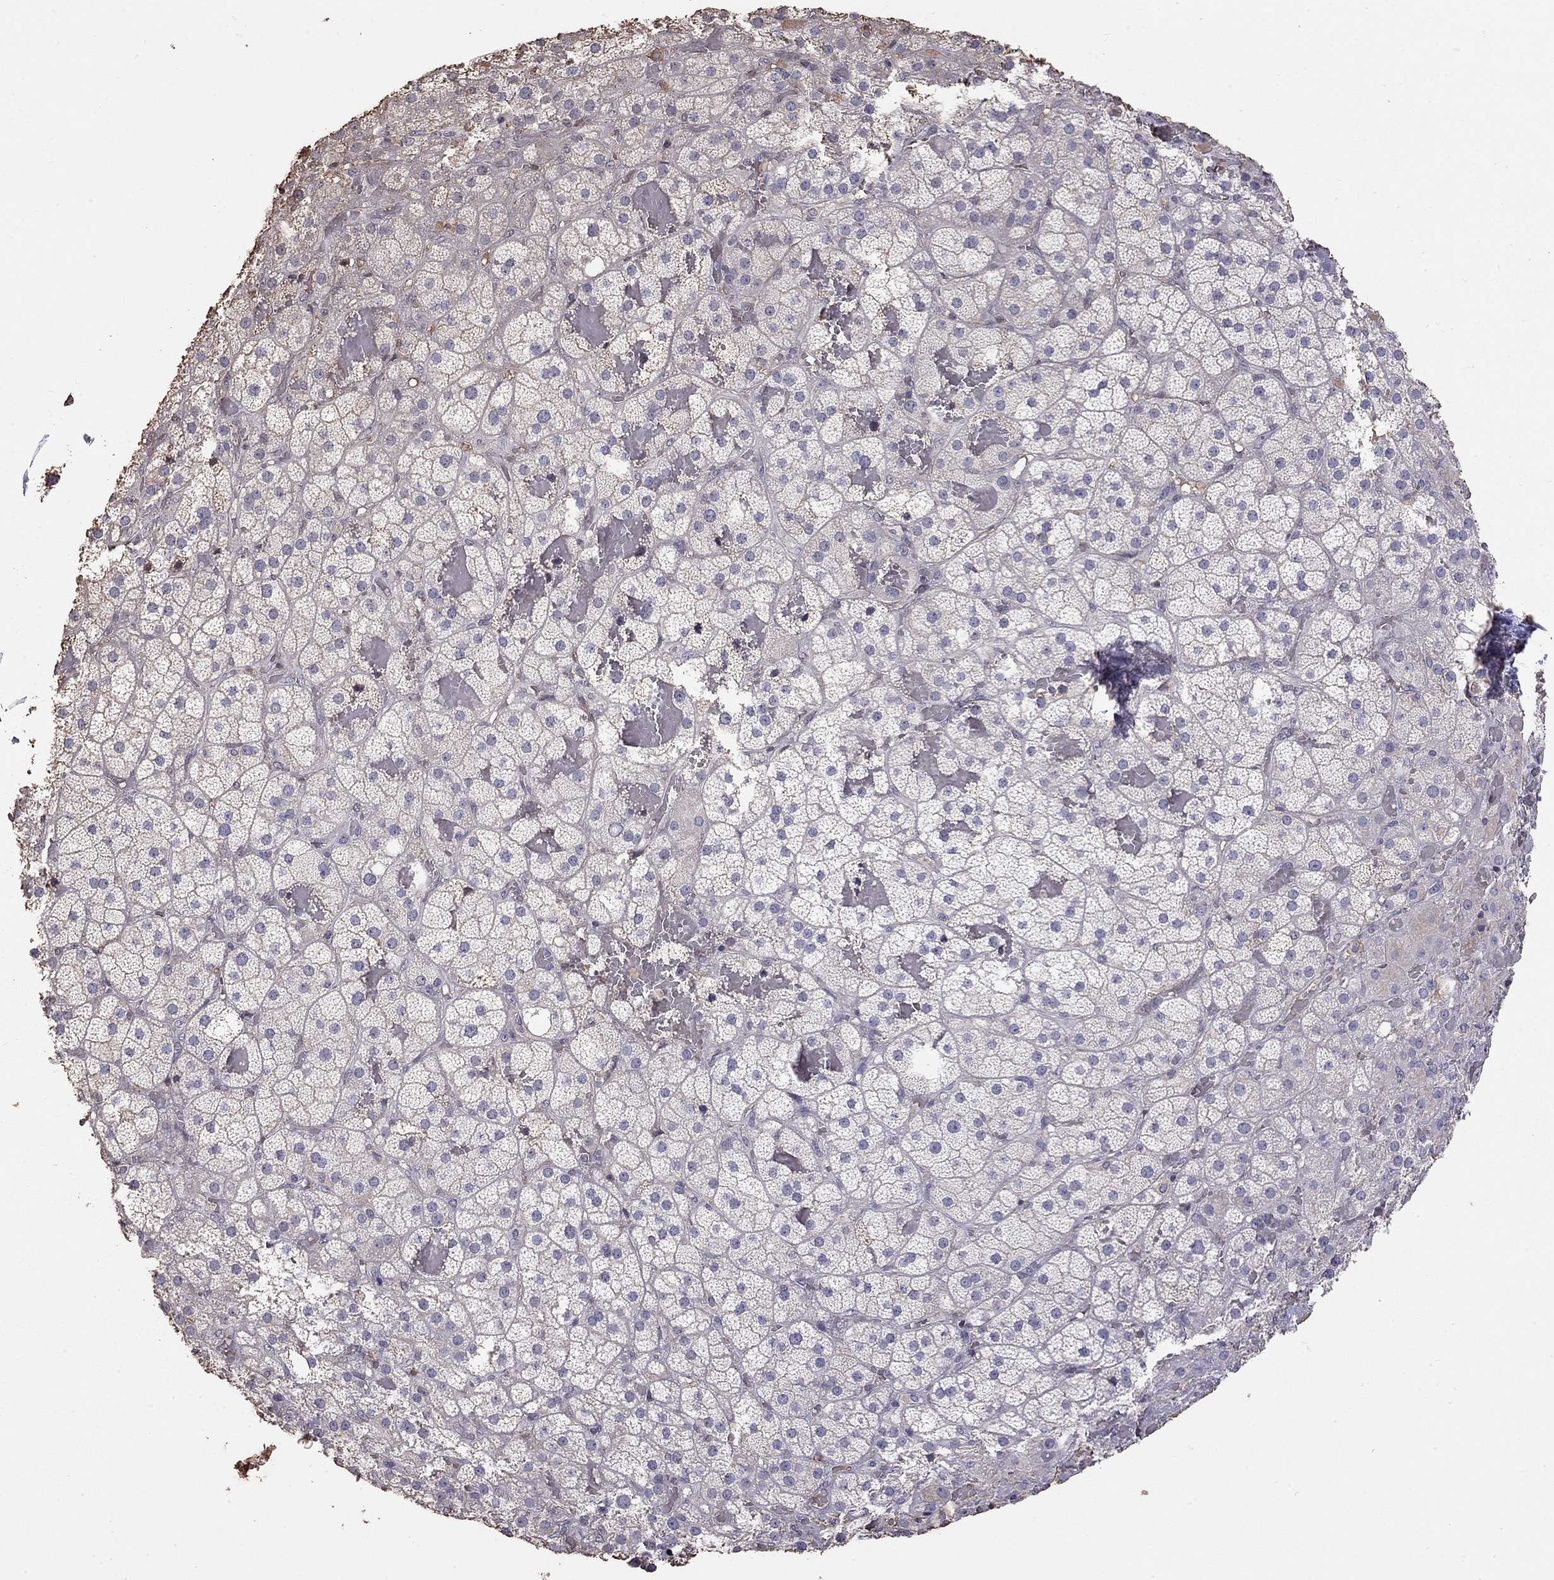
{"staining": {"intensity": "negative", "quantity": "none", "location": "none"}, "tissue": "adrenal gland", "cell_type": "Glandular cells", "image_type": "normal", "snomed": [{"axis": "morphology", "description": "Normal tissue, NOS"}, {"axis": "topography", "description": "Adrenal gland"}], "caption": "Immunohistochemistry image of benign adrenal gland stained for a protein (brown), which exhibits no positivity in glandular cells.", "gene": "SUN3", "patient": {"sex": "male", "age": 57}}